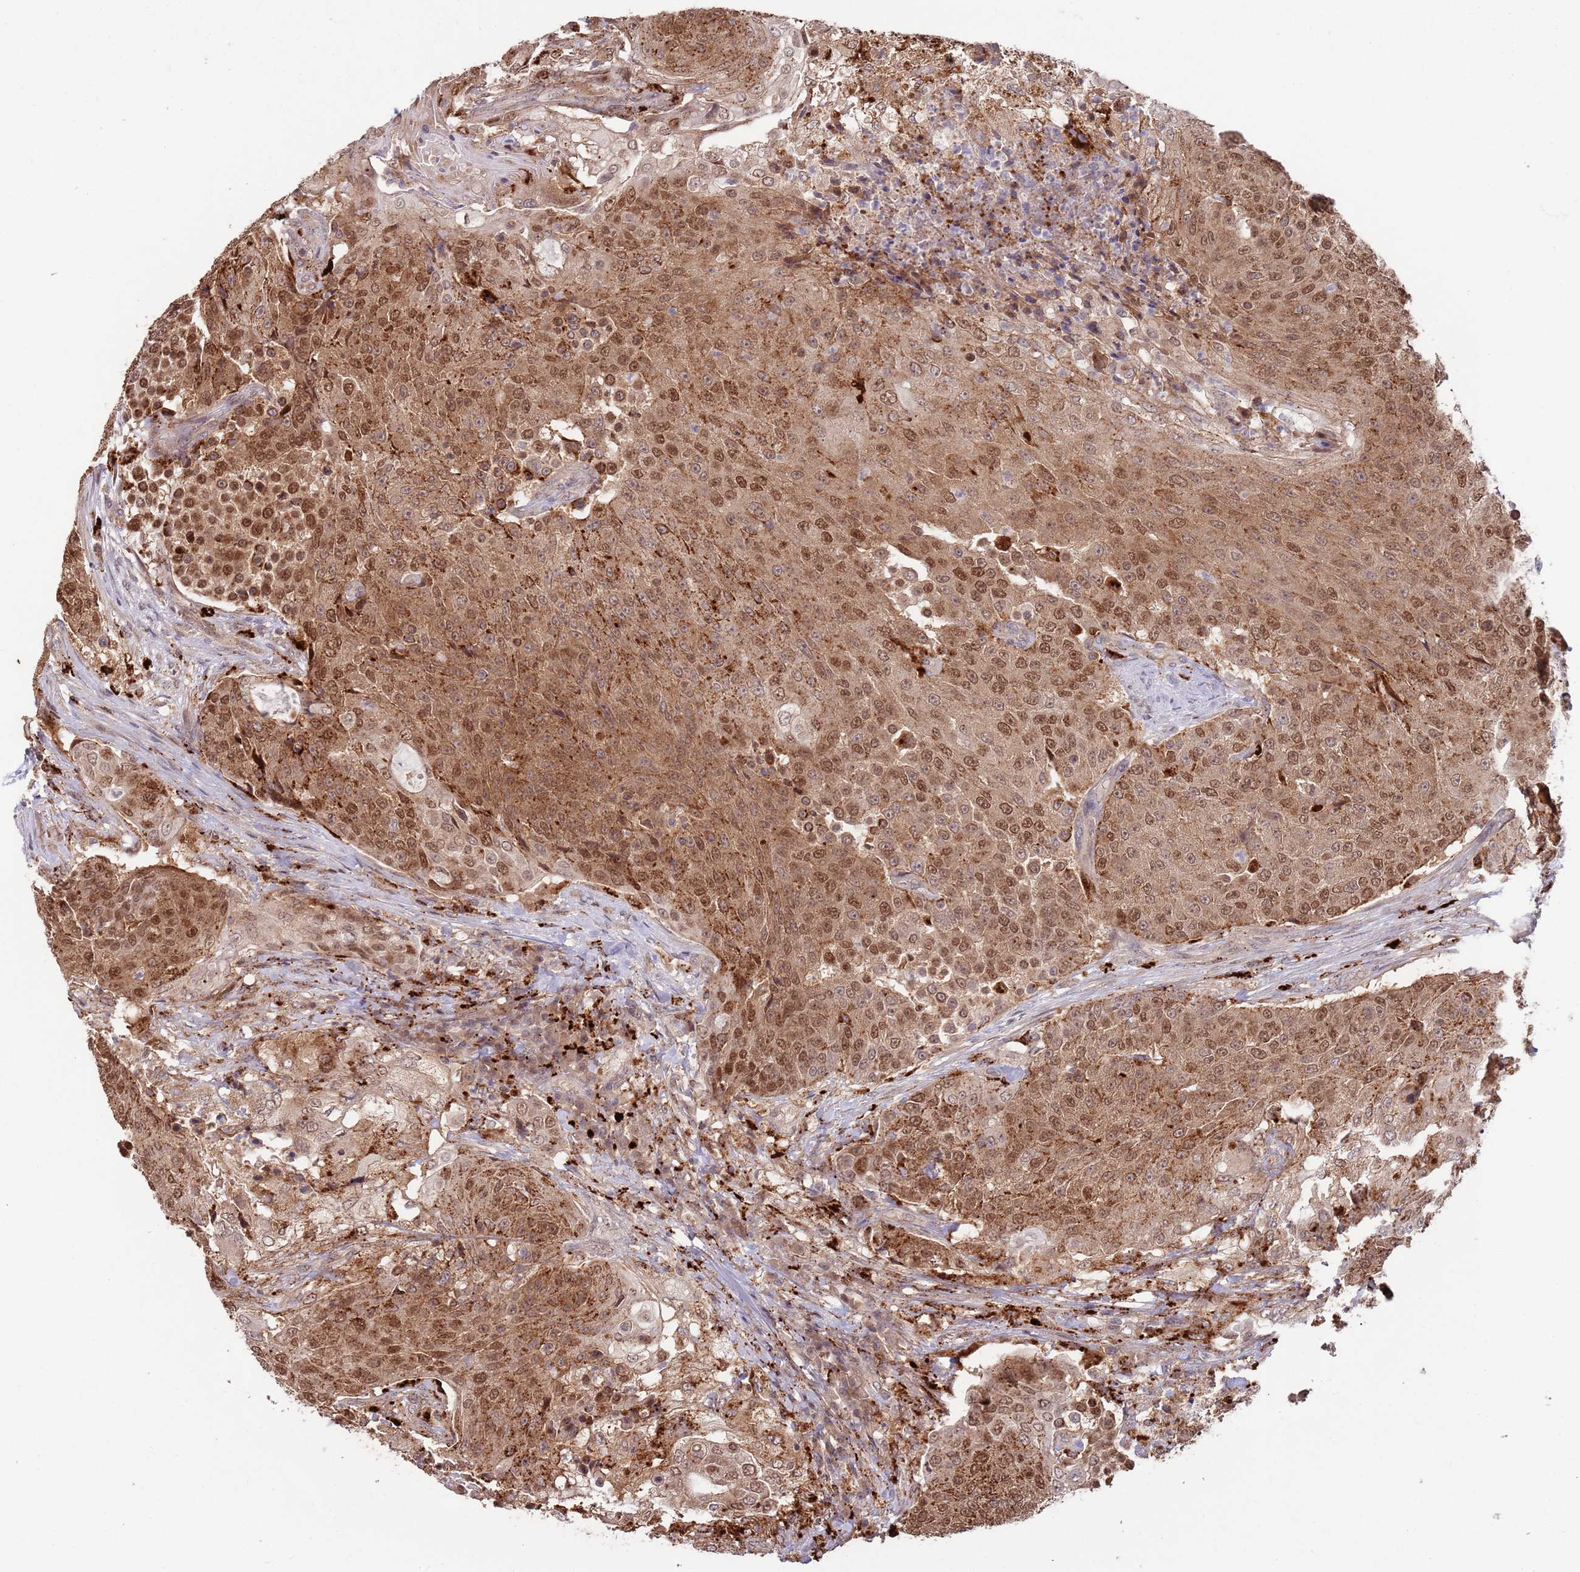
{"staining": {"intensity": "moderate", "quantity": ">75%", "location": "cytoplasmic/membranous,nuclear"}, "tissue": "urothelial cancer", "cell_type": "Tumor cells", "image_type": "cancer", "snomed": [{"axis": "morphology", "description": "Urothelial carcinoma, High grade"}, {"axis": "topography", "description": "Urinary bladder"}], "caption": "Immunohistochemistry (DAB (3,3'-diaminobenzidine)) staining of human urothelial cancer shows moderate cytoplasmic/membranous and nuclear protein staining in approximately >75% of tumor cells. The protein of interest is shown in brown color, while the nuclei are stained blue.", "gene": "SALL1", "patient": {"sex": "female", "age": 63}}